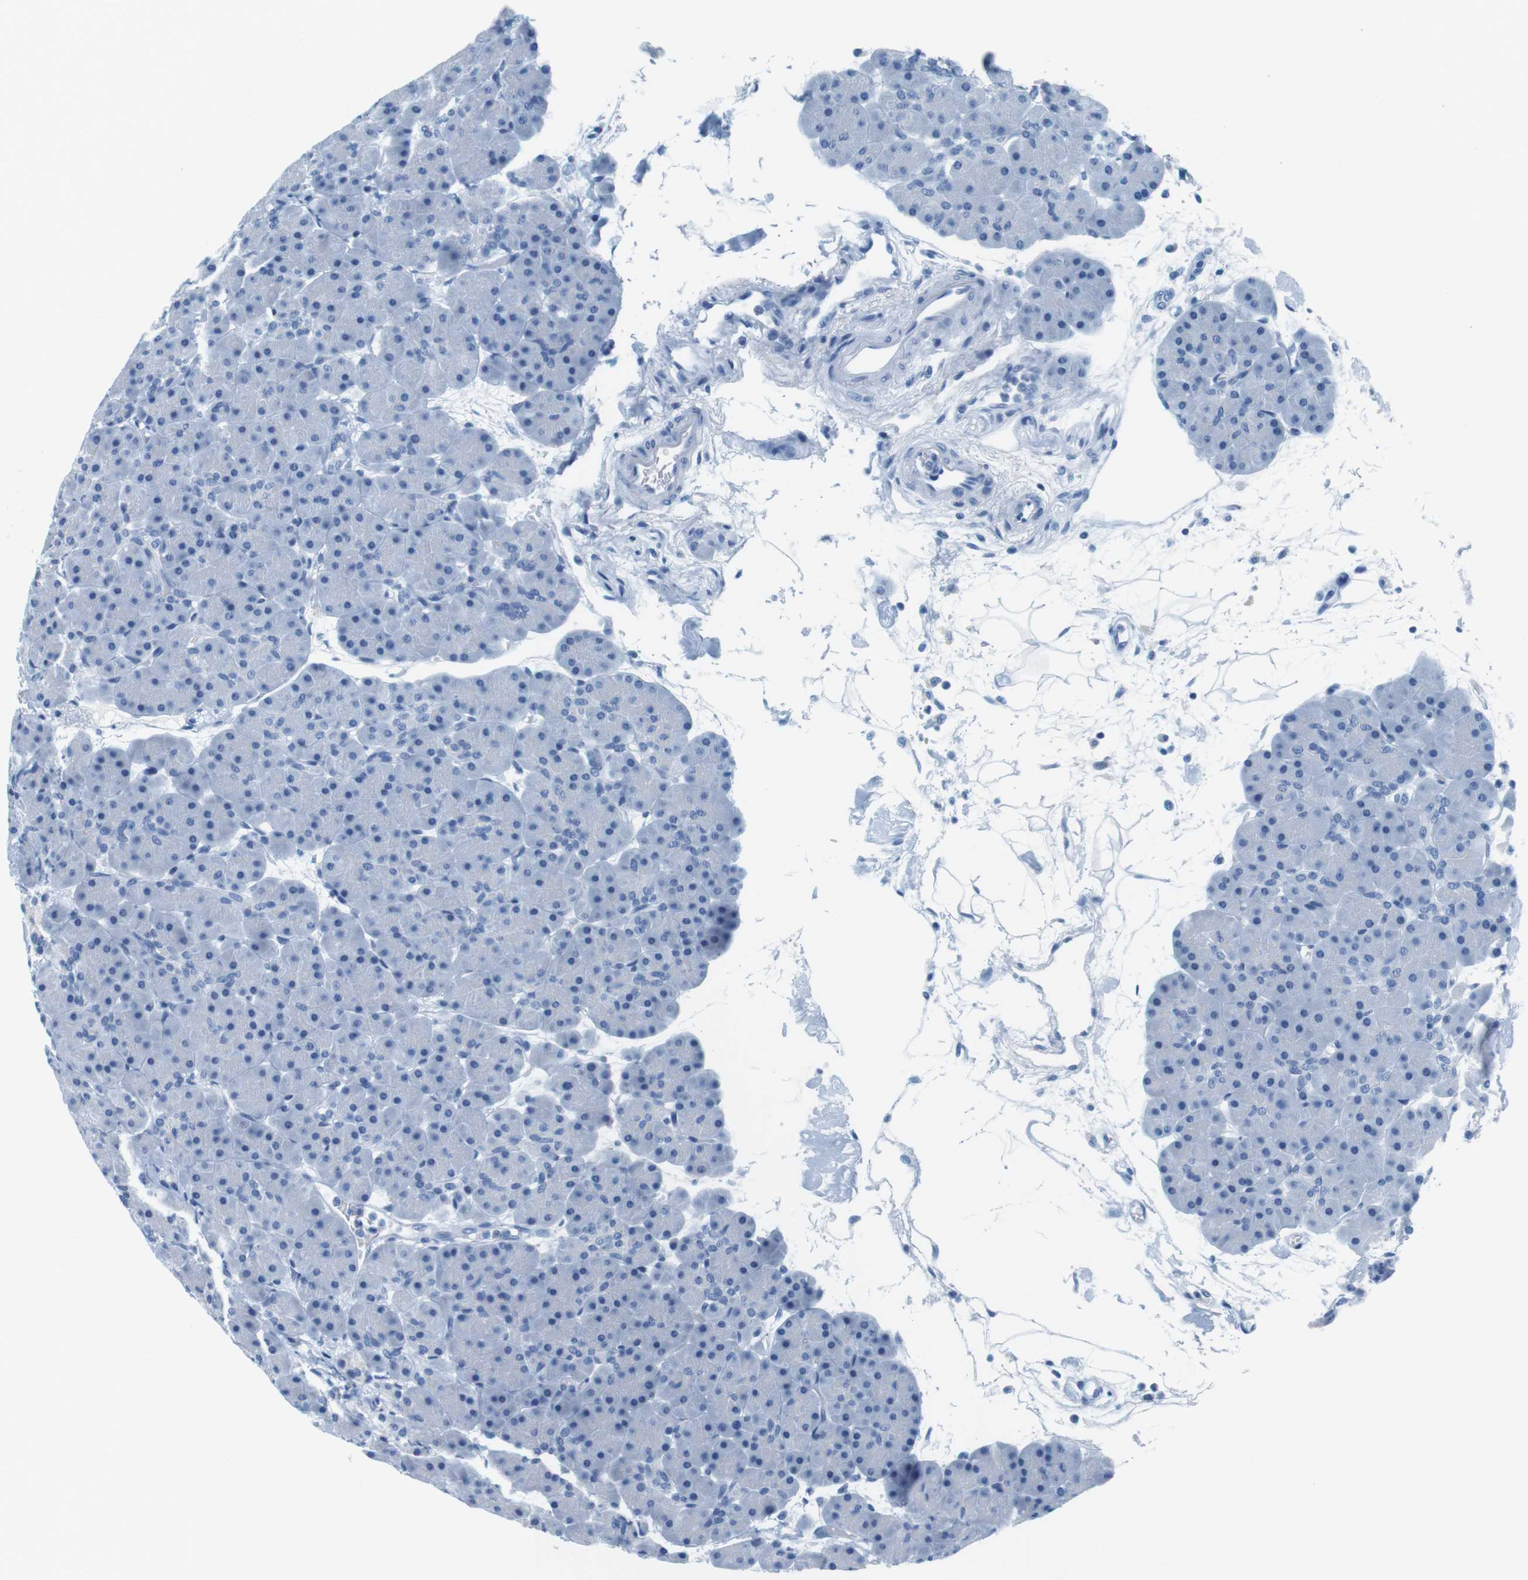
{"staining": {"intensity": "negative", "quantity": "none", "location": "none"}, "tissue": "pancreas", "cell_type": "Exocrine glandular cells", "image_type": "normal", "snomed": [{"axis": "morphology", "description": "Normal tissue, NOS"}, {"axis": "topography", "description": "Pancreas"}], "caption": "The image demonstrates no significant expression in exocrine glandular cells of pancreas.", "gene": "CYP2C9", "patient": {"sex": "male", "age": 66}}